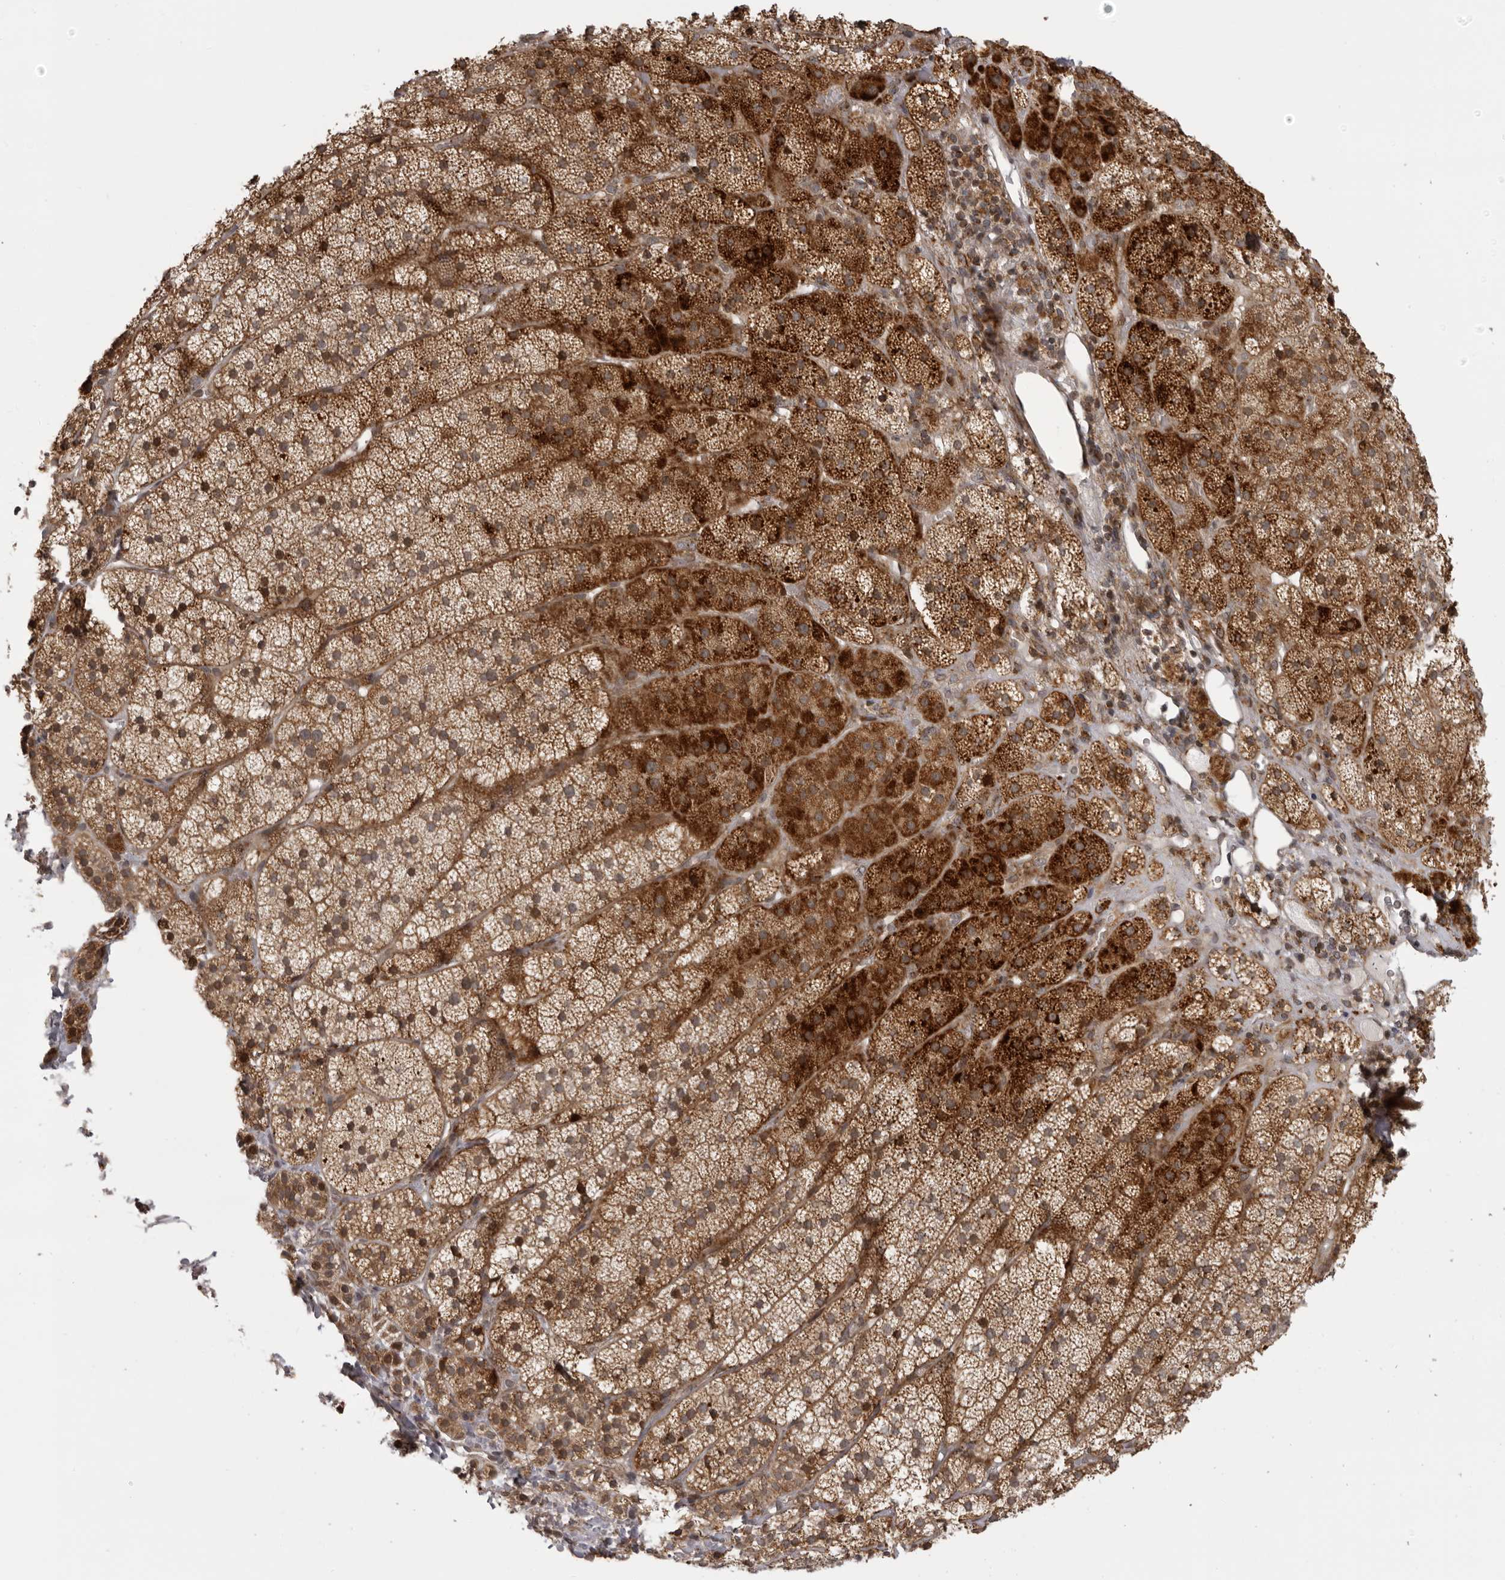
{"staining": {"intensity": "strong", "quantity": ">75%", "location": "cytoplasmic/membranous"}, "tissue": "adrenal gland", "cell_type": "Glandular cells", "image_type": "normal", "snomed": [{"axis": "morphology", "description": "Normal tissue, NOS"}, {"axis": "topography", "description": "Adrenal gland"}], "caption": "This photomicrograph reveals immunohistochemistry staining of benign human adrenal gland, with high strong cytoplasmic/membranous staining in approximately >75% of glandular cells.", "gene": "C1orf109", "patient": {"sex": "female", "age": 44}}